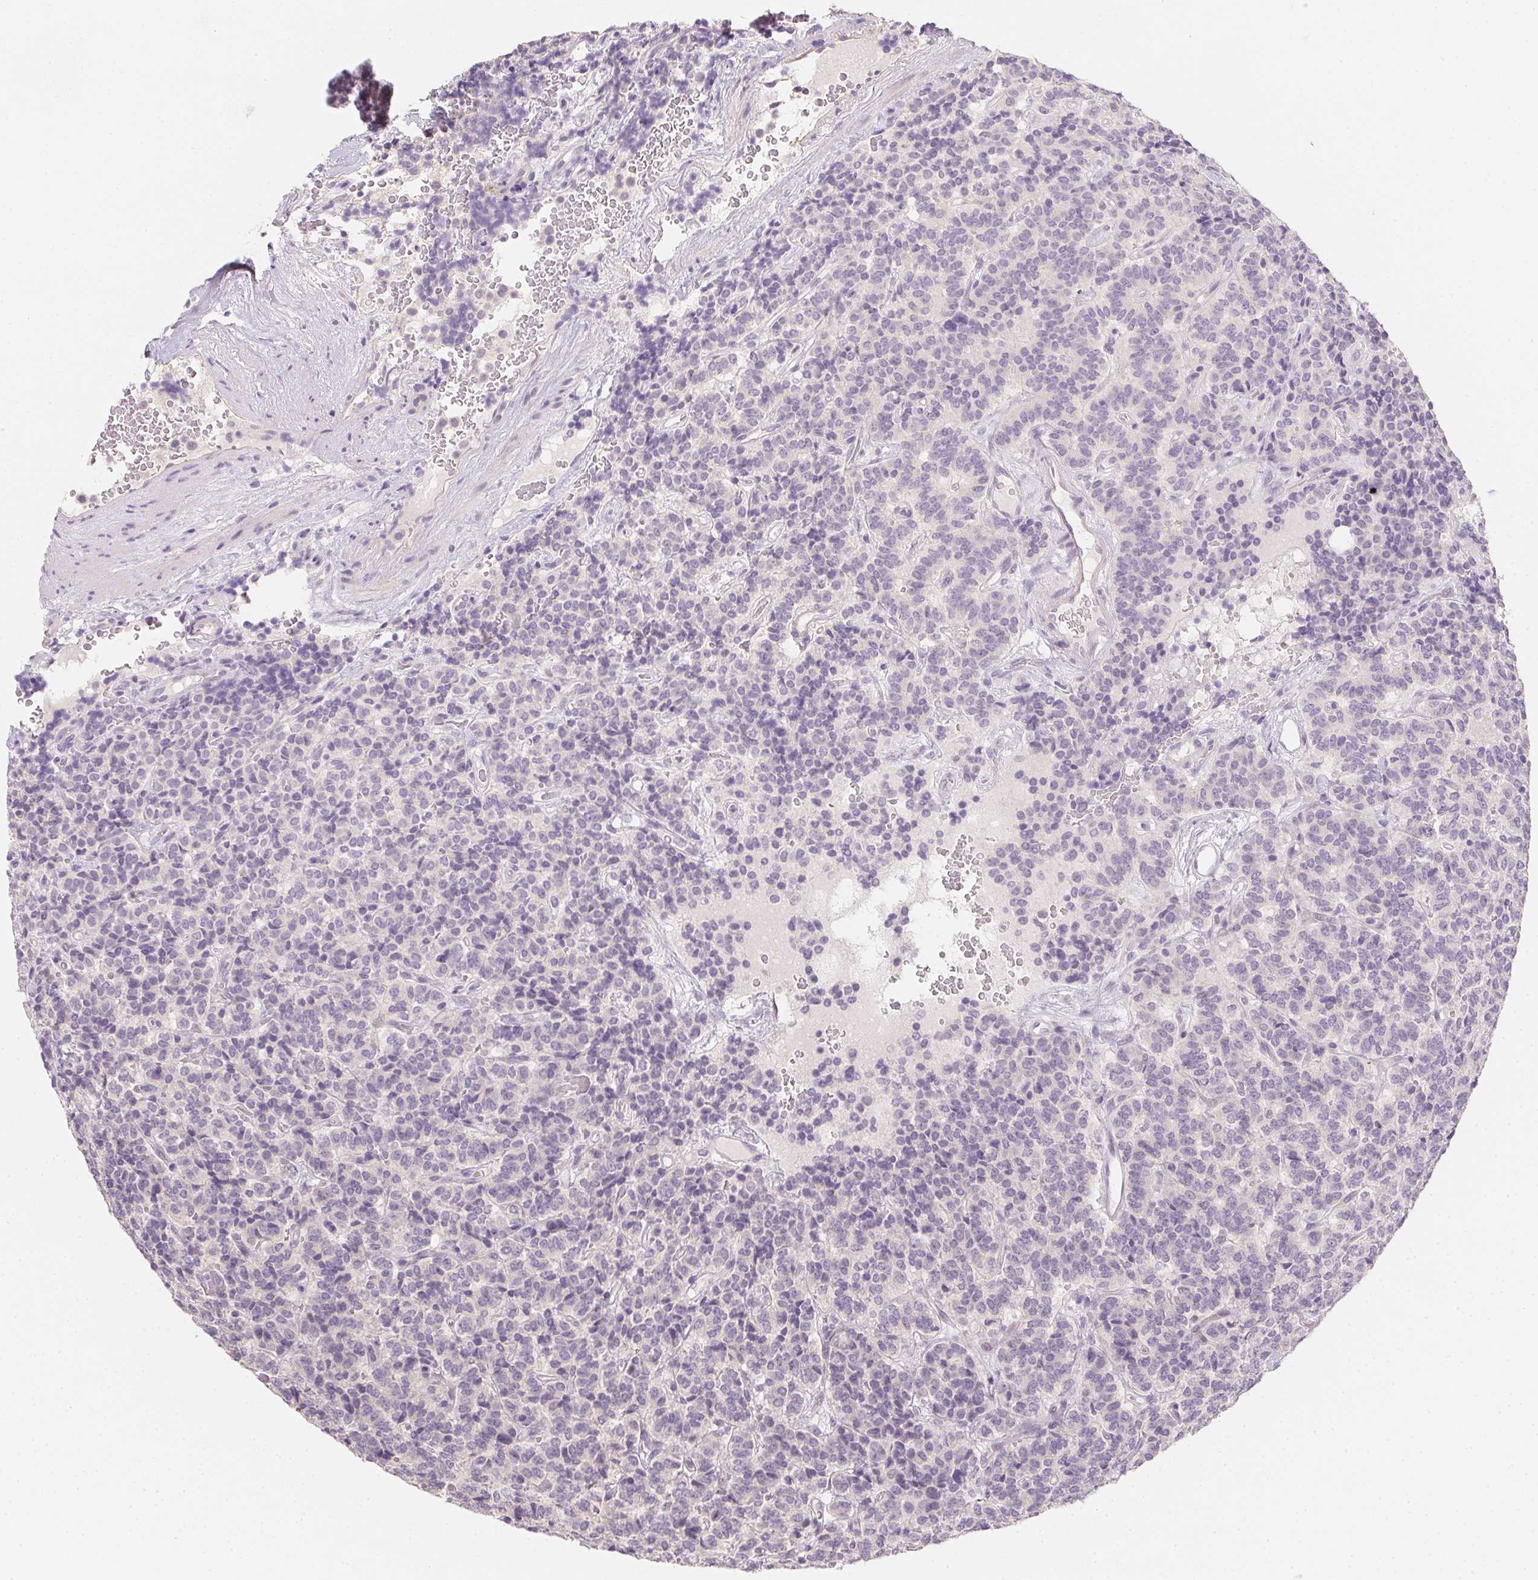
{"staining": {"intensity": "negative", "quantity": "none", "location": "none"}, "tissue": "carcinoid", "cell_type": "Tumor cells", "image_type": "cancer", "snomed": [{"axis": "morphology", "description": "Carcinoid, malignant, NOS"}, {"axis": "topography", "description": "Pancreas"}], "caption": "Immunohistochemistry (IHC) image of neoplastic tissue: human malignant carcinoid stained with DAB (3,3'-diaminobenzidine) demonstrates no significant protein positivity in tumor cells.", "gene": "ZBBX", "patient": {"sex": "male", "age": 36}}